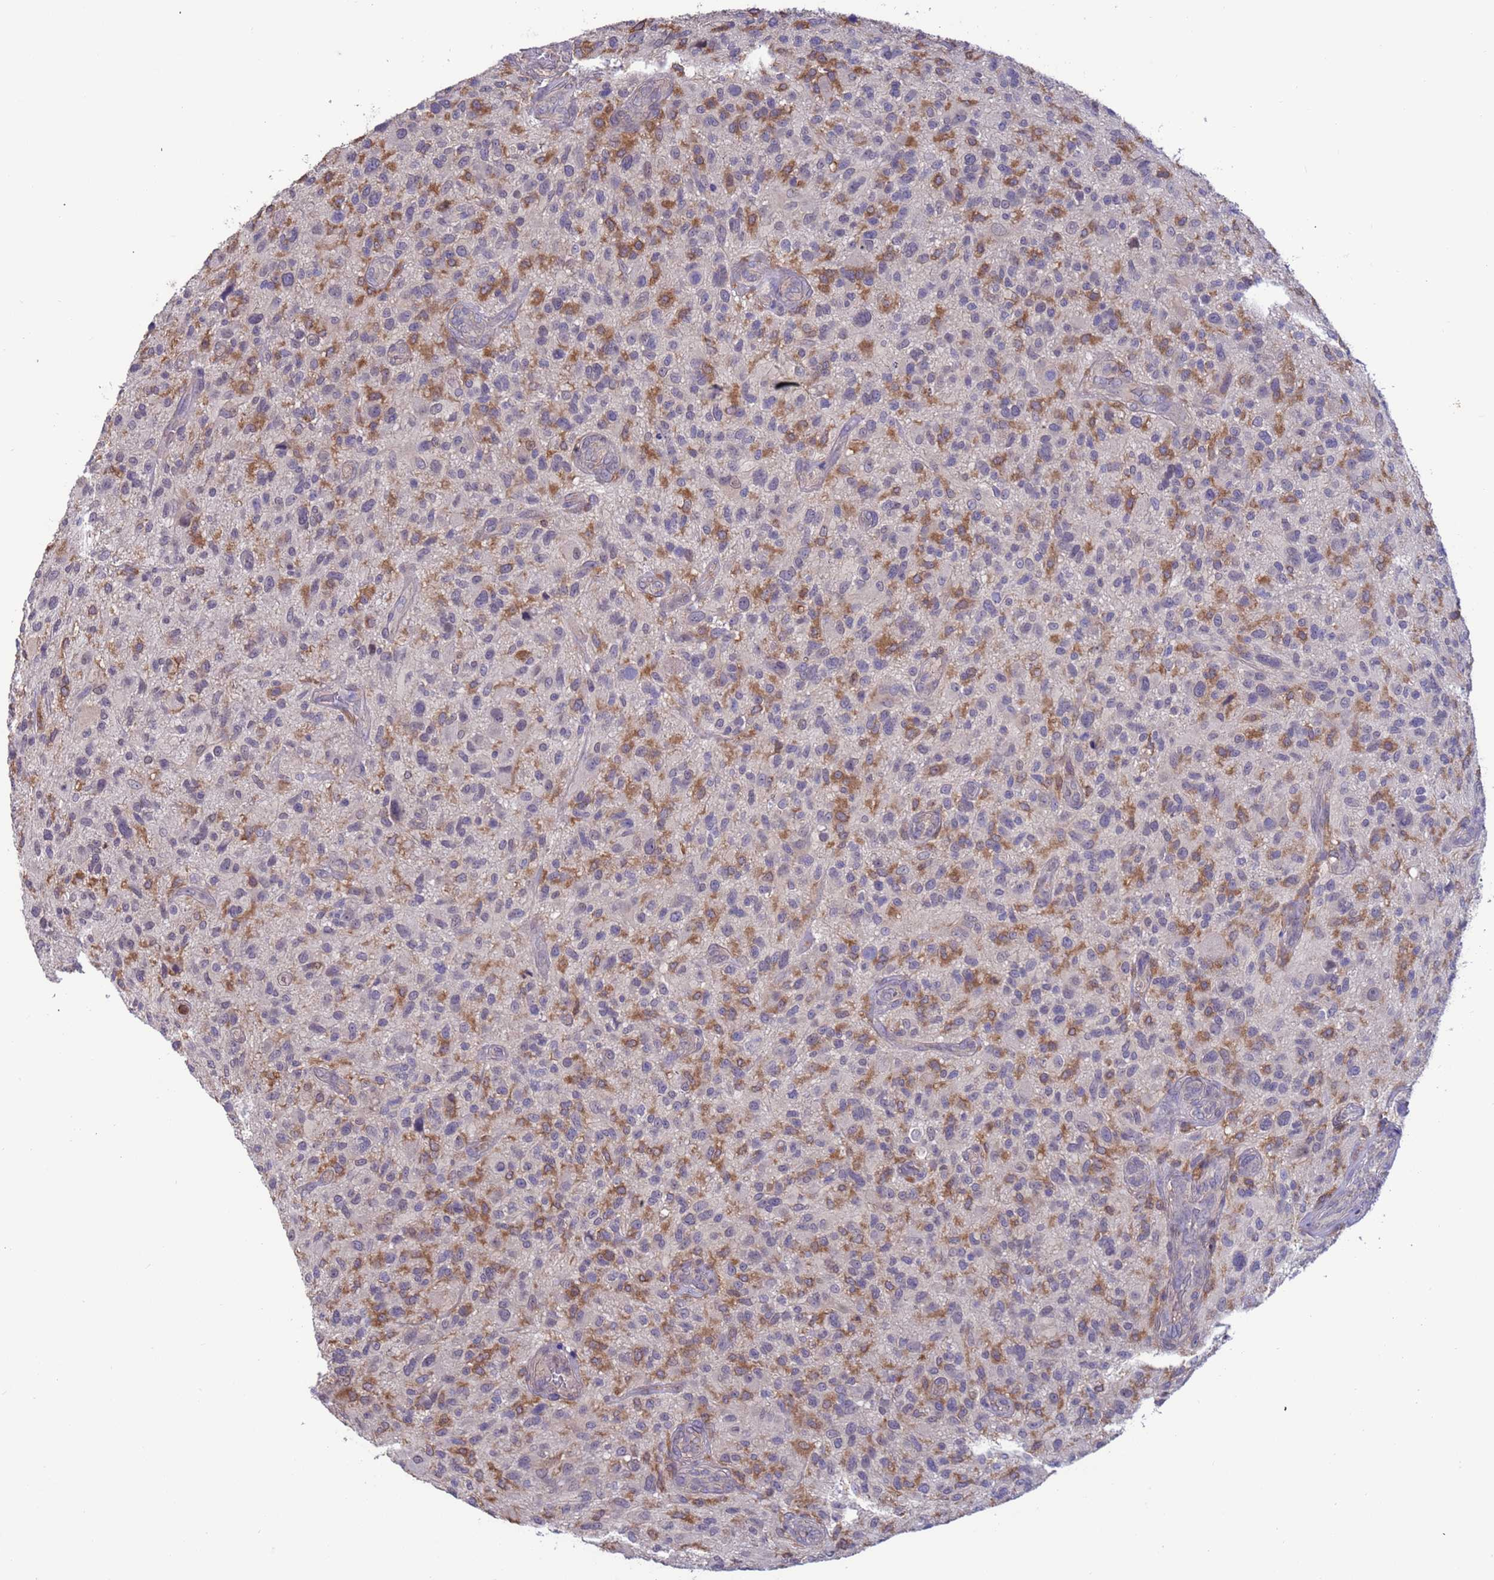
{"staining": {"intensity": "moderate", "quantity": "<25%", "location": "cytoplasmic/membranous"}, "tissue": "glioma", "cell_type": "Tumor cells", "image_type": "cancer", "snomed": [{"axis": "morphology", "description": "Glioma, malignant, High grade"}, {"axis": "topography", "description": "Brain"}], "caption": "IHC (DAB) staining of human glioma reveals moderate cytoplasmic/membranous protein positivity in about <25% of tumor cells.", "gene": "AMPD3", "patient": {"sex": "male", "age": 47}}